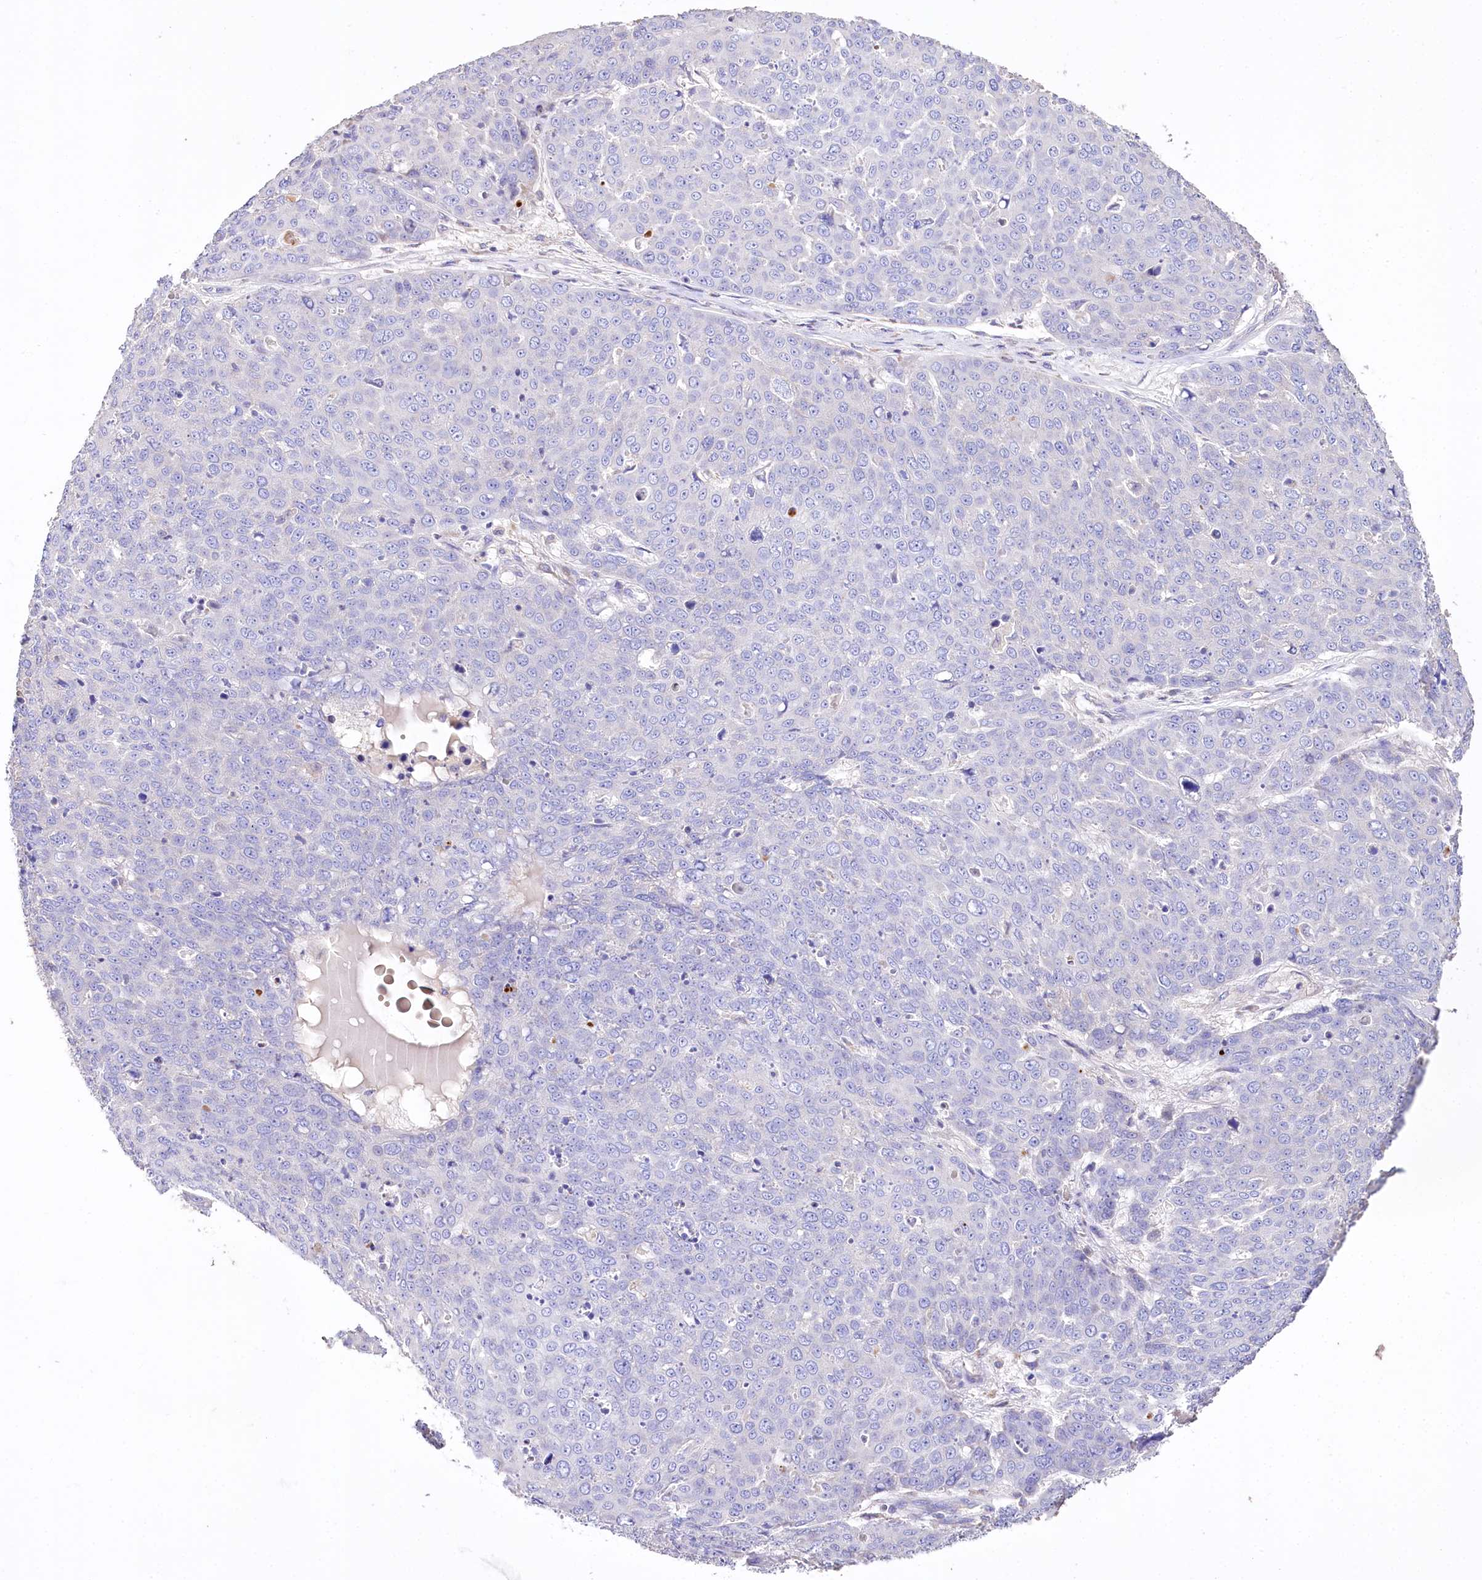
{"staining": {"intensity": "negative", "quantity": "none", "location": "none"}, "tissue": "skin cancer", "cell_type": "Tumor cells", "image_type": "cancer", "snomed": [{"axis": "morphology", "description": "Squamous cell carcinoma, NOS"}, {"axis": "topography", "description": "Skin"}], "caption": "There is no significant positivity in tumor cells of squamous cell carcinoma (skin). (DAB IHC, high magnification).", "gene": "PTER", "patient": {"sex": "male", "age": 71}}